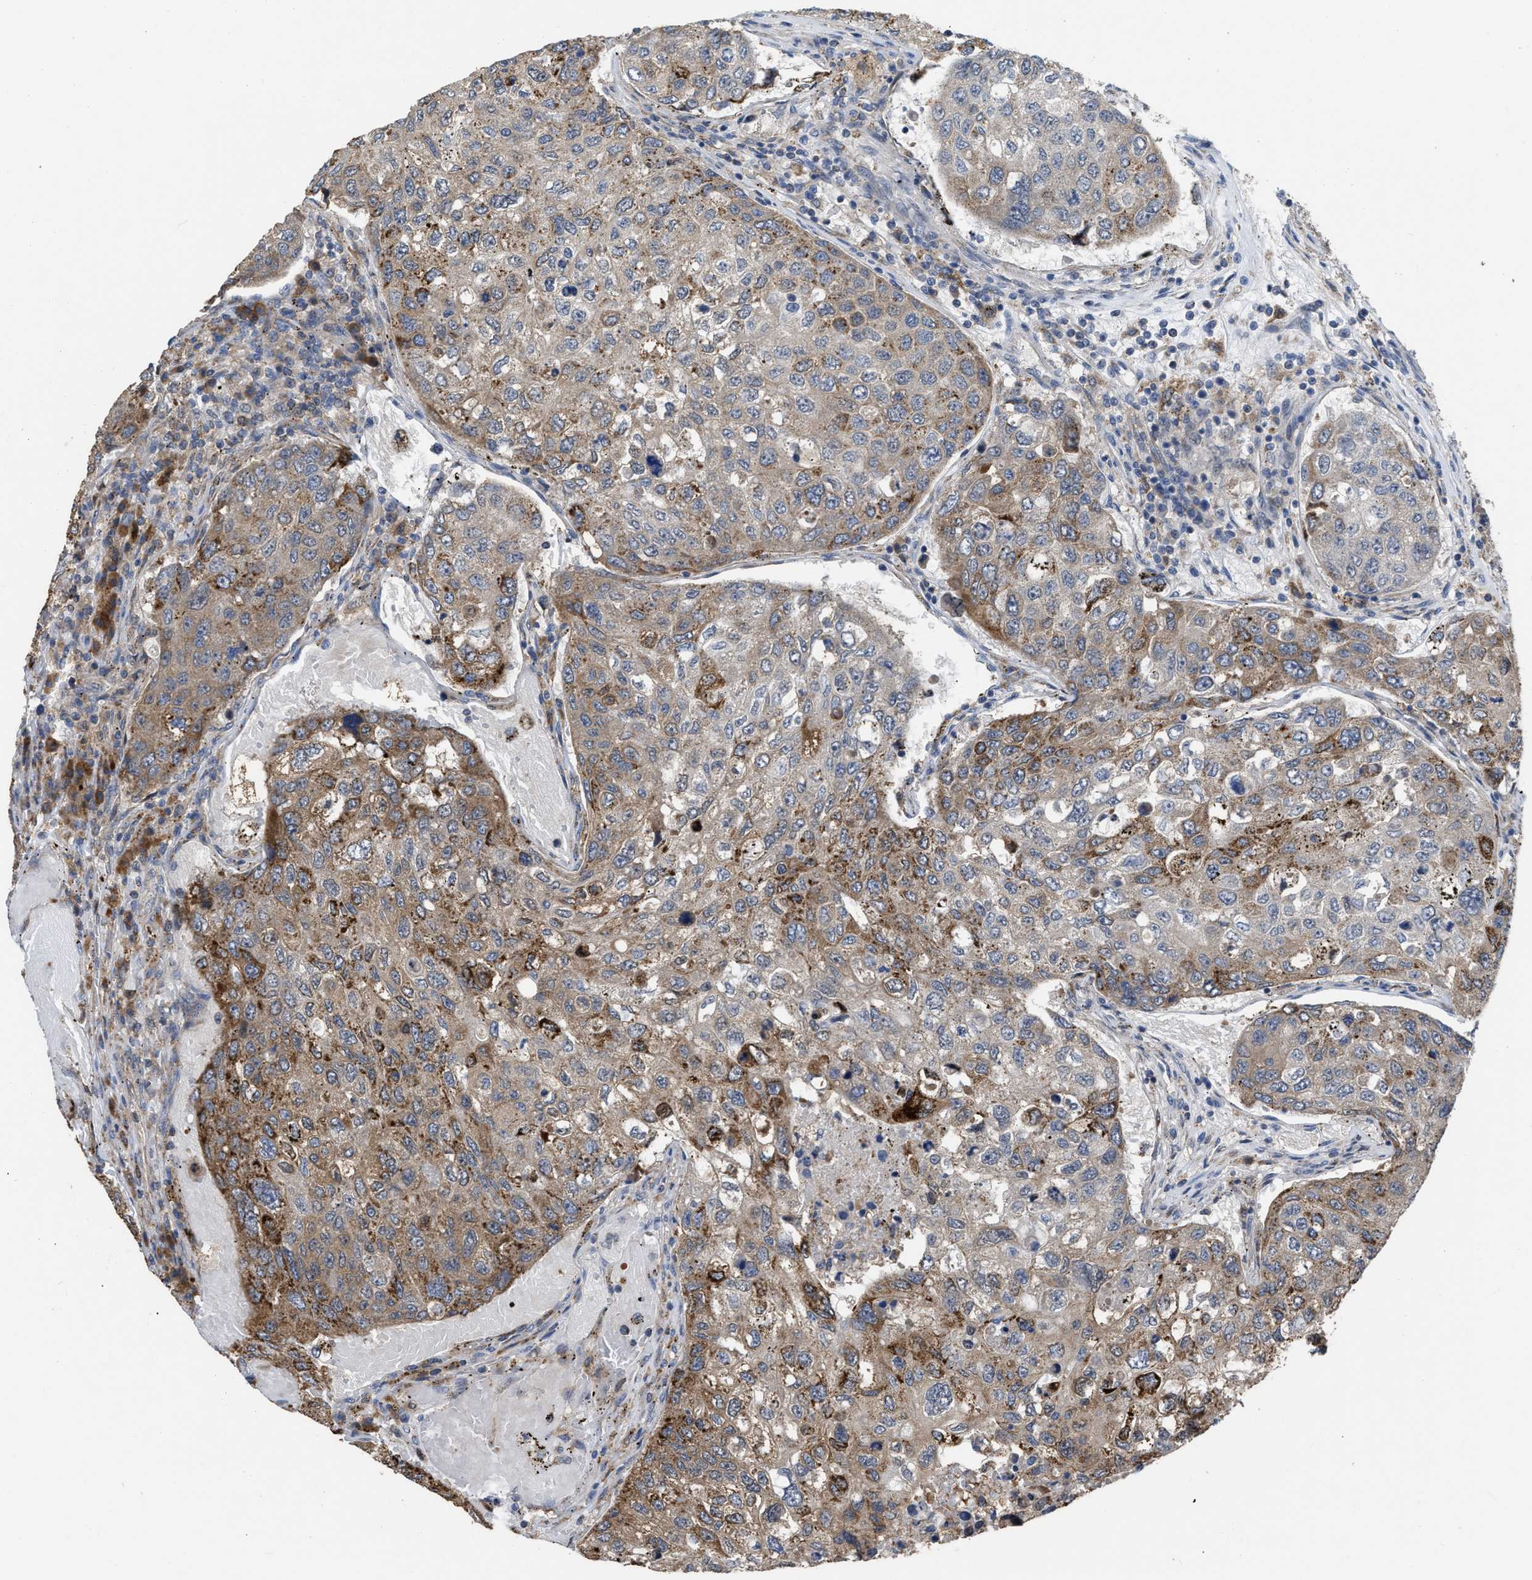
{"staining": {"intensity": "moderate", "quantity": ">75%", "location": "cytoplasmic/membranous"}, "tissue": "urothelial cancer", "cell_type": "Tumor cells", "image_type": "cancer", "snomed": [{"axis": "morphology", "description": "Urothelial carcinoma, High grade"}, {"axis": "topography", "description": "Lymph node"}, {"axis": "topography", "description": "Urinary bladder"}], "caption": "Moderate cytoplasmic/membranous protein staining is seen in approximately >75% of tumor cells in high-grade urothelial carcinoma. (Stains: DAB in brown, nuclei in blue, Microscopy: brightfield microscopy at high magnification).", "gene": "AK2", "patient": {"sex": "male", "age": 51}}